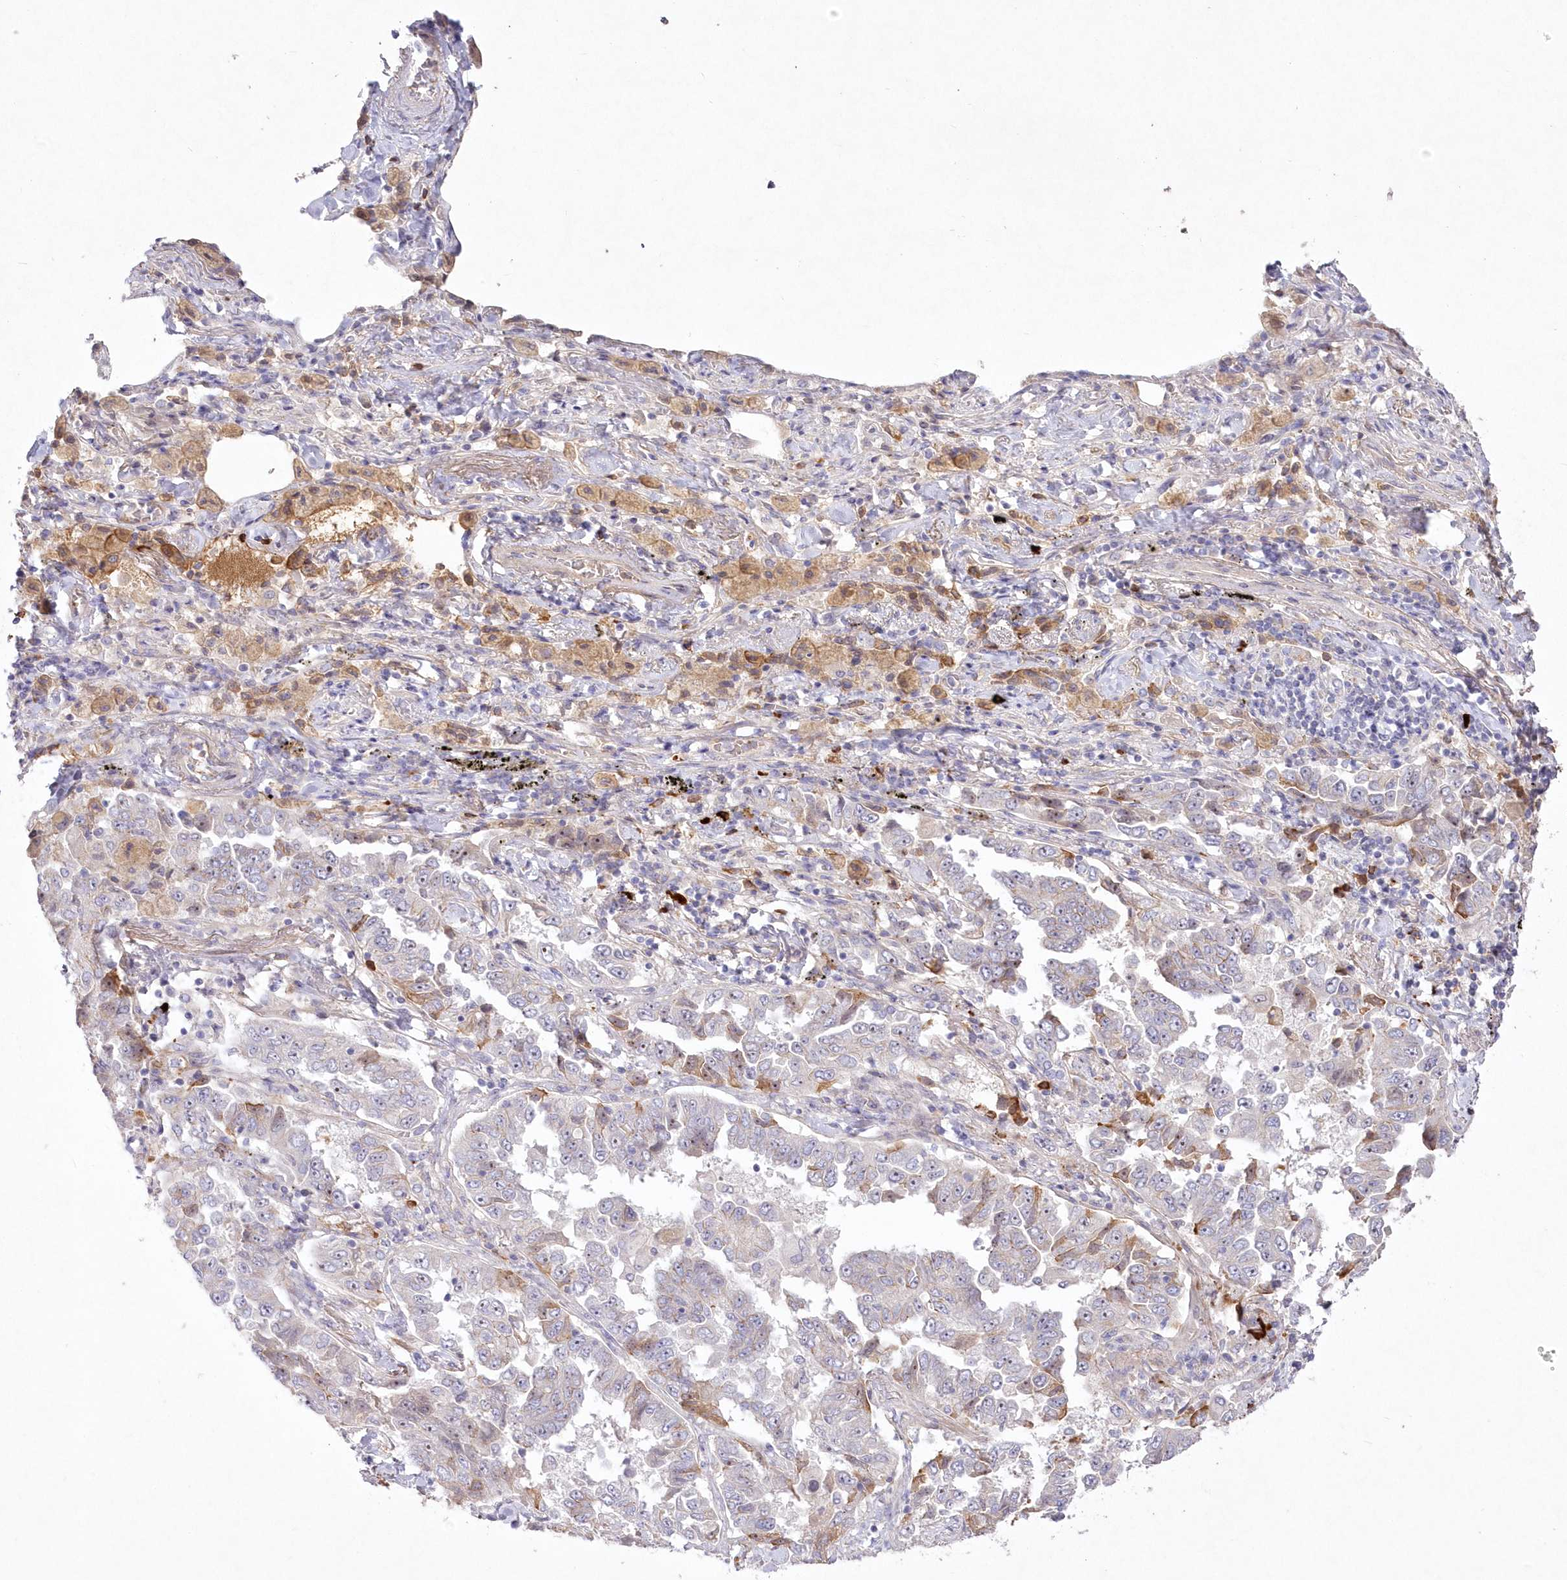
{"staining": {"intensity": "weak", "quantity": "25%-75%", "location": "cytoplasmic/membranous,nuclear"}, "tissue": "lung cancer", "cell_type": "Tumor cells", "image_type": "cancer", "snomed": [{"axis": "morphology", "description": "Adenocarcinoma, NOS"}, {"axis": "topography", "description": "Lung"}], "caption": "A photomicrograph of lung cancer stained for a protein exhibits weak cytoplasmic/membranous and nuclear brown staining in tumor cells. (brown staining indicates protein expression, while blue staining denotes nuclei).", "gene": "WBP1L", "patient": {"sex": "female", "age": 51}}